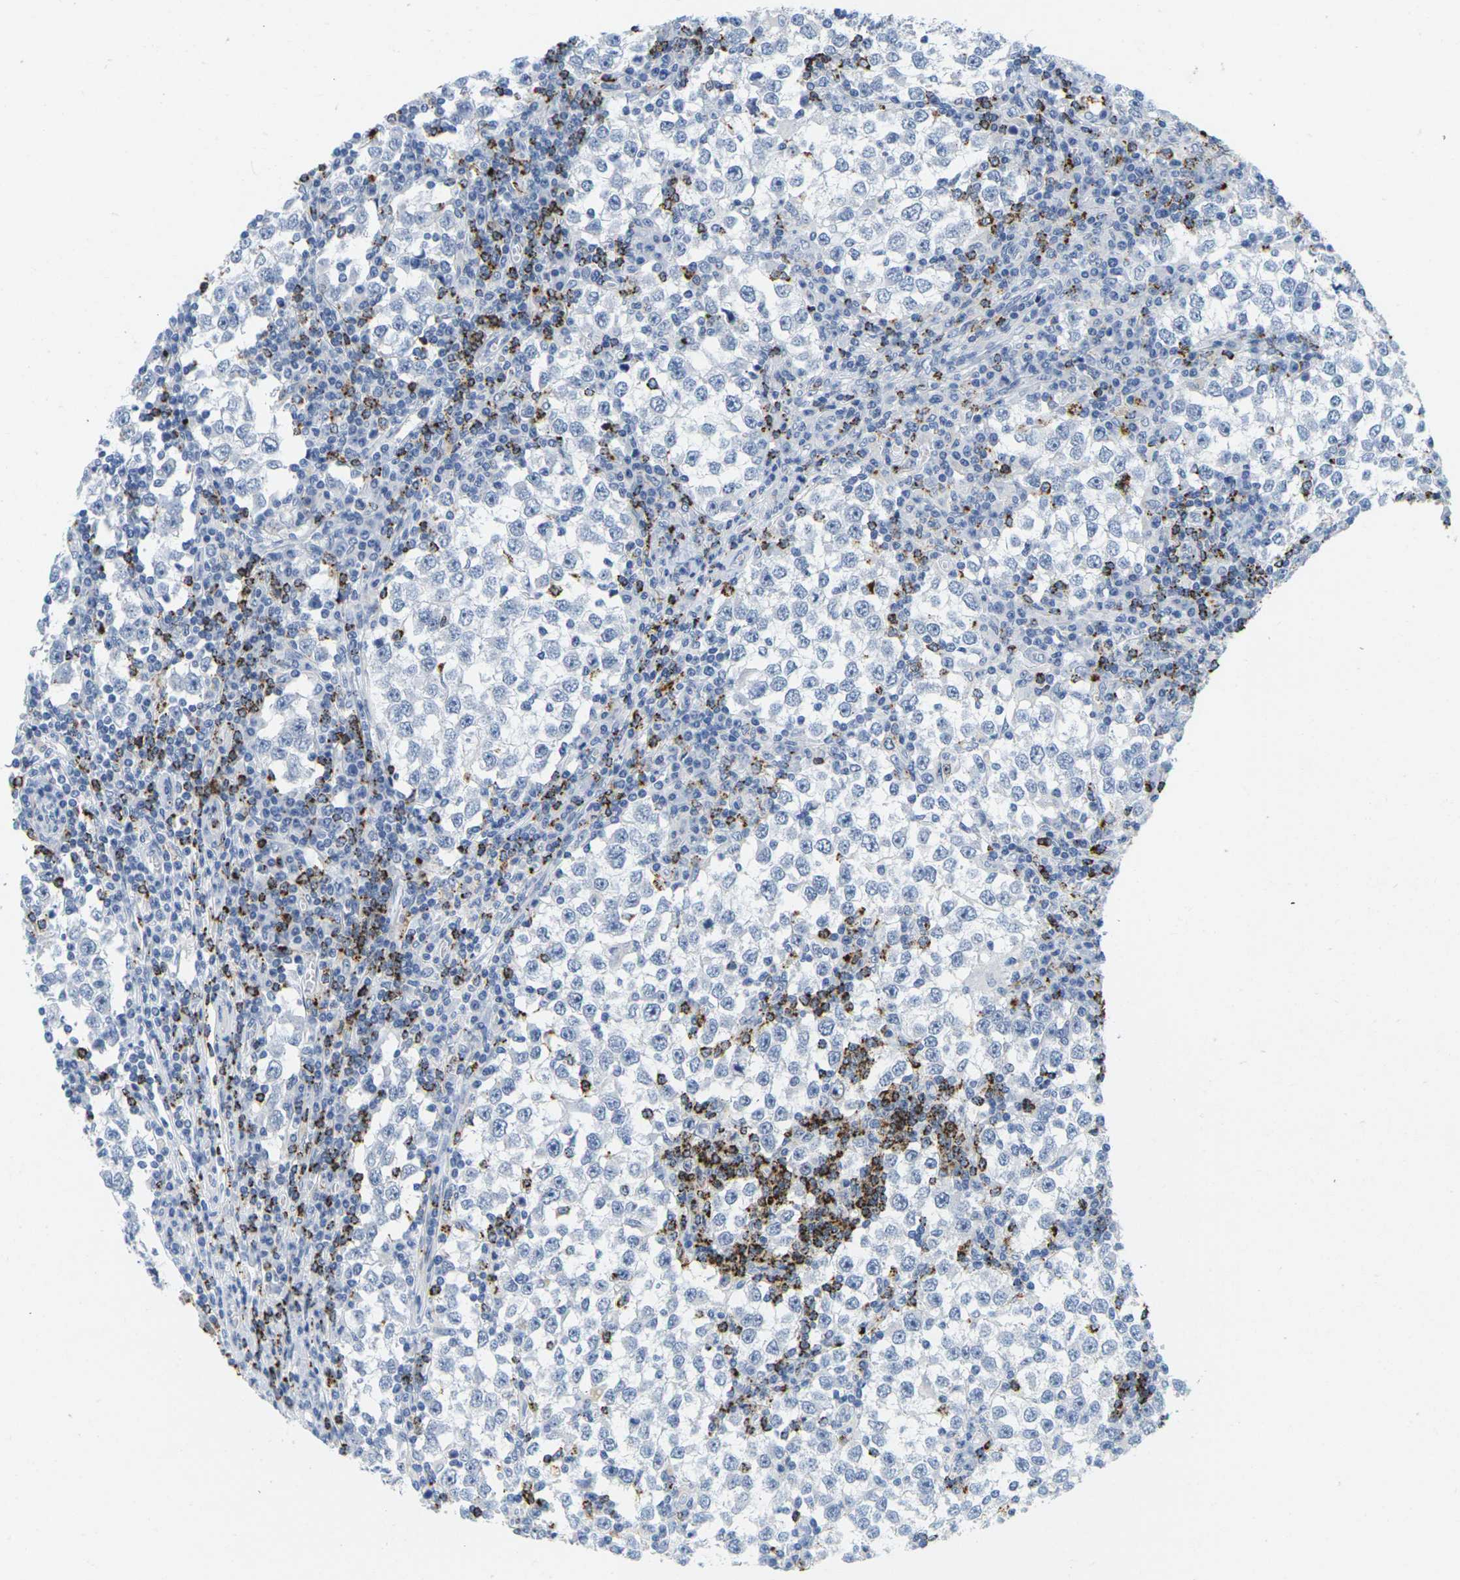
{"staining": {"intensity": "negative", "quantity": "none", "location": "none"}, "tissue": "testis cancer", "cell_type": "Tumor cells", "image_type": "cancer", "snomed": [{"axis": "morphology", "description": "Seminoma, NOS"}, {"axis": "topography", "description": "Testis"}], "caption": "High power microscopy photomicrograph of an IHC photomicrograph of testis cancer (seminoma), revealing no significant positivity in tumor cells.", "gene": "HLA-DOB", "patient": {"sex": "male", "age": 65}}